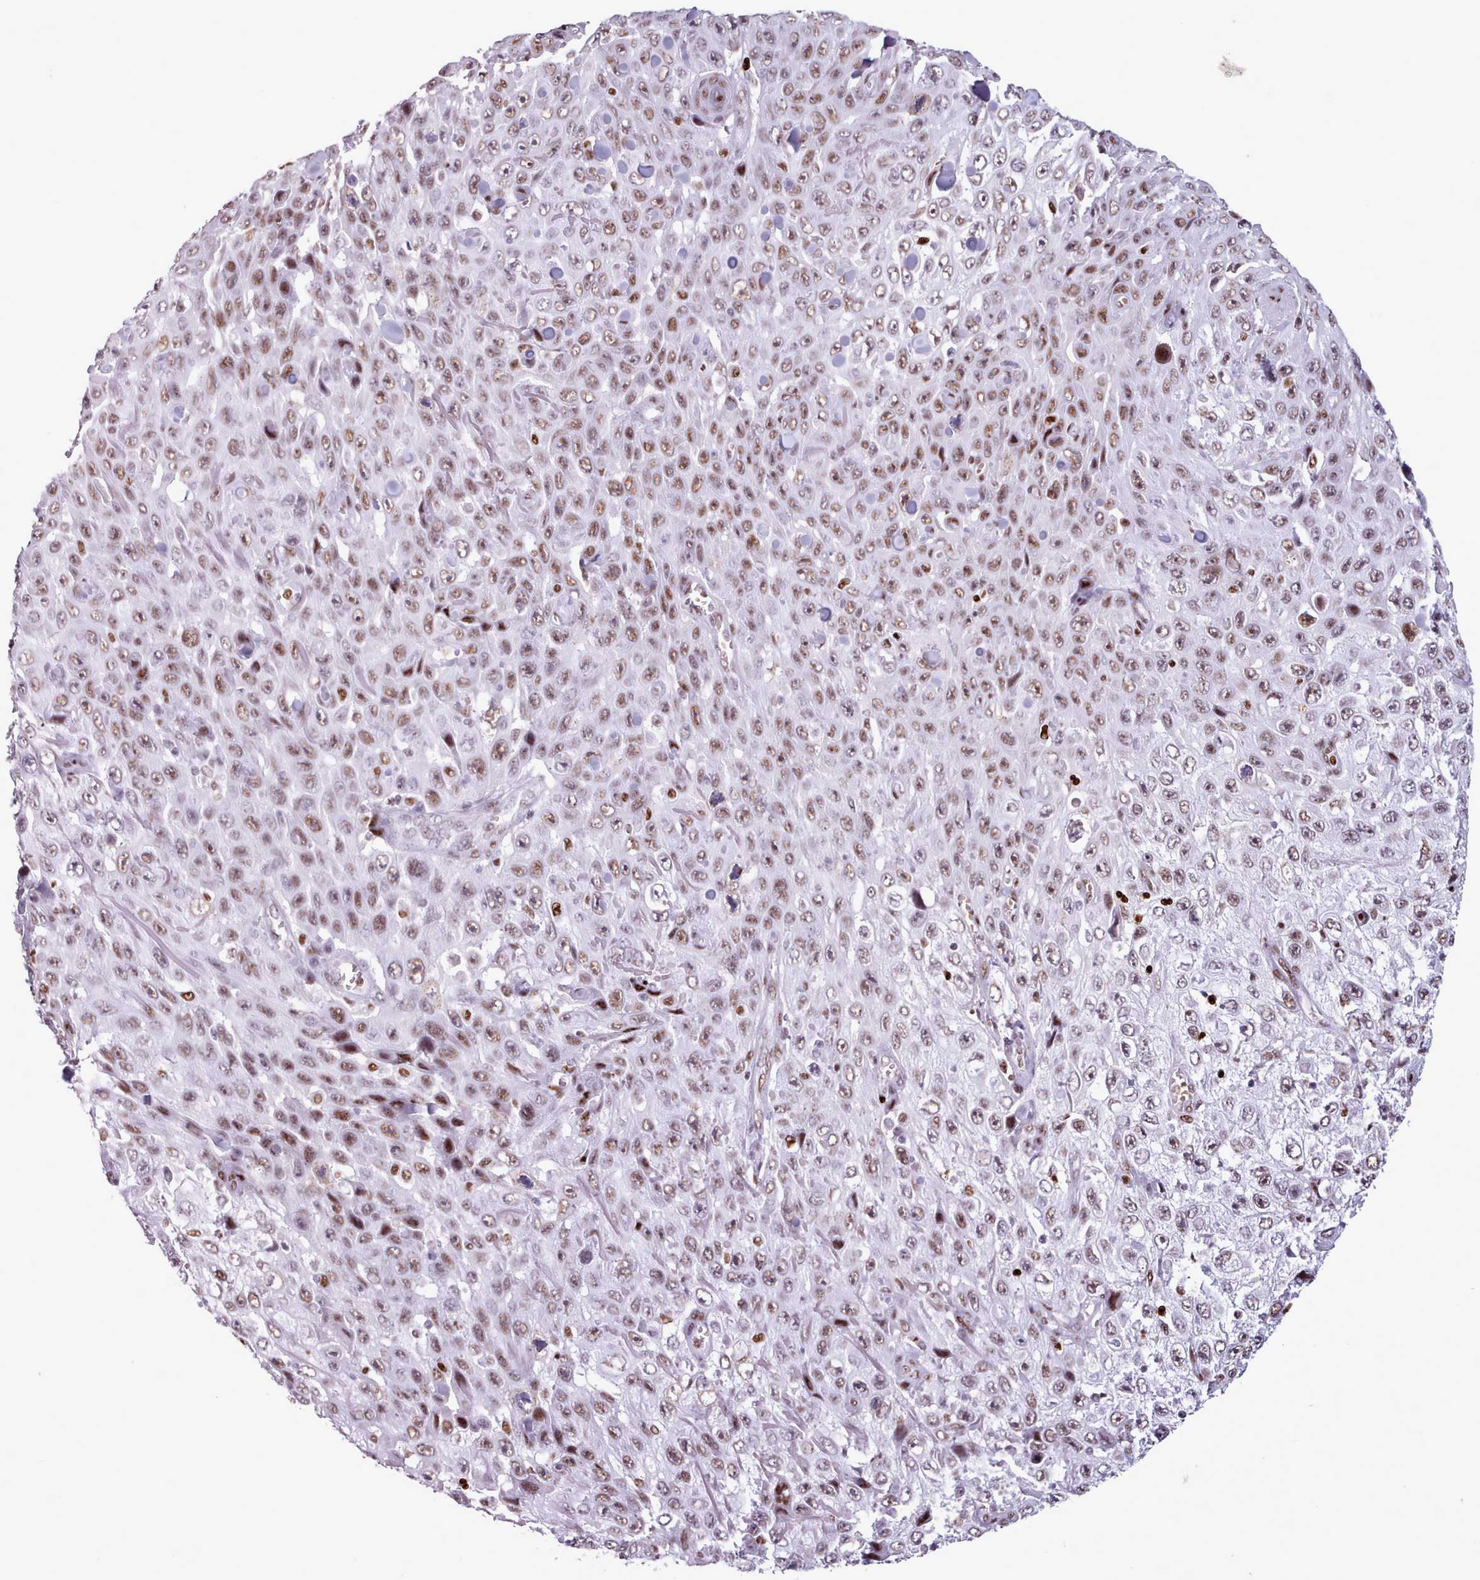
{"staining": {"intensity": "moderate", "quantity": ">75%", "location": "nuclear"}, "tissue": "skin cancer", "cell_type": "Tumor cells", "image_type": "cancer", "snomed": [{"axis": "morphology", "description": "Squamous cell carcinoma, NOS"}, {"axis": "topography", "description": "Skin"}], "caption": "Immunohistochemistry photomicrograph of human skin cancer (squamous cell carcinoma) stained for a protein (brown), which demonstrates medium levels of moderate nuclear positivity in about >75% of tumor cells.", "gene": "SRSF4", "patient": {"sex": "male", "age": 82}}